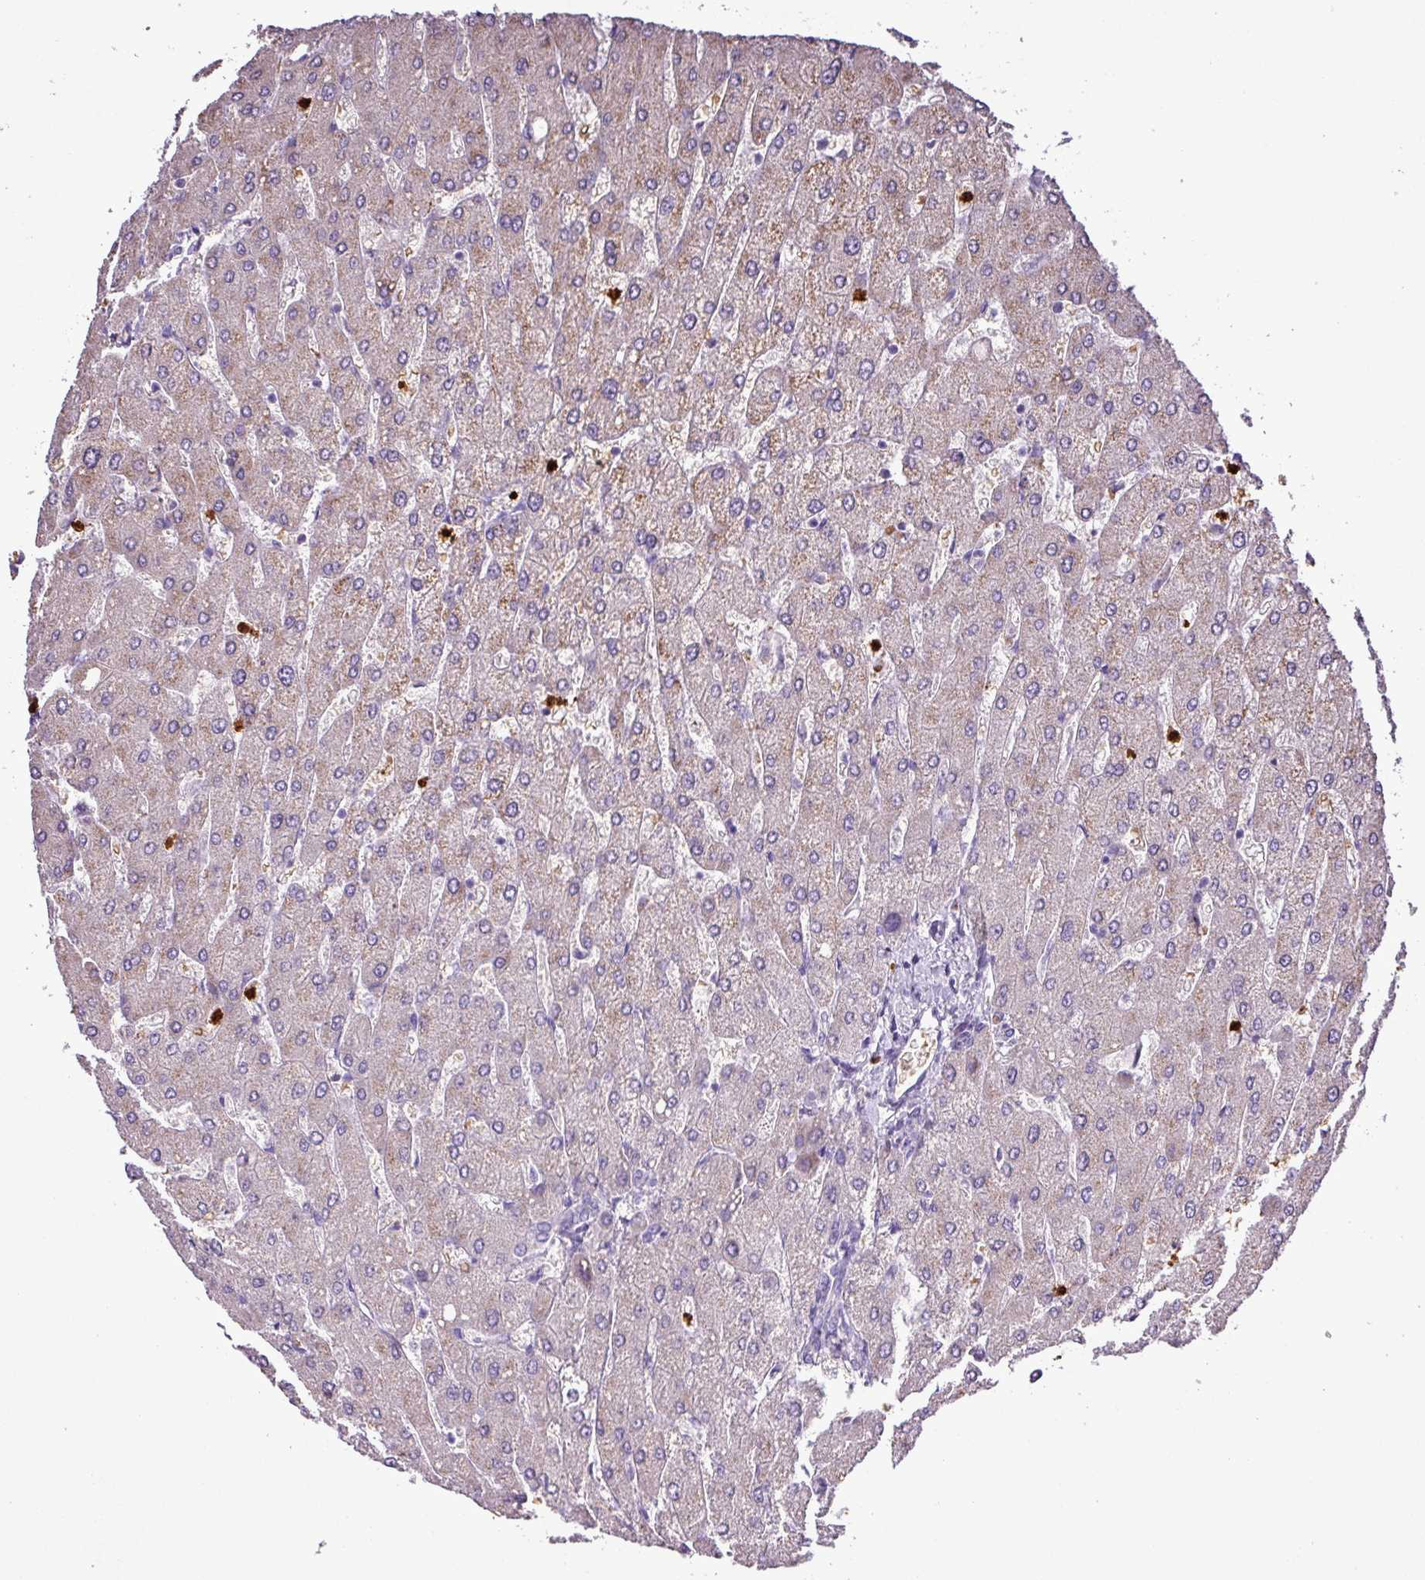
{"staining": {"intensity": "negative", "quantity": "none", "location": "none"}, "tissue": "liver", "cell_type": "Cholangiocytes", "image_type": "normal", "snomed": [{"axis": "morphology", "description": "Normal tissue, NOS"}, {"axis": "topography", "description": "Liver"}], "caption": "The photomicrograph shows no significant expression in cholangiocytes of liver. (DAB immunohistochemistry visualized using brightfield microscopy, high magnification).", "gene": "MGAT4B", "patient": {"sex": "male", "age": 55}}